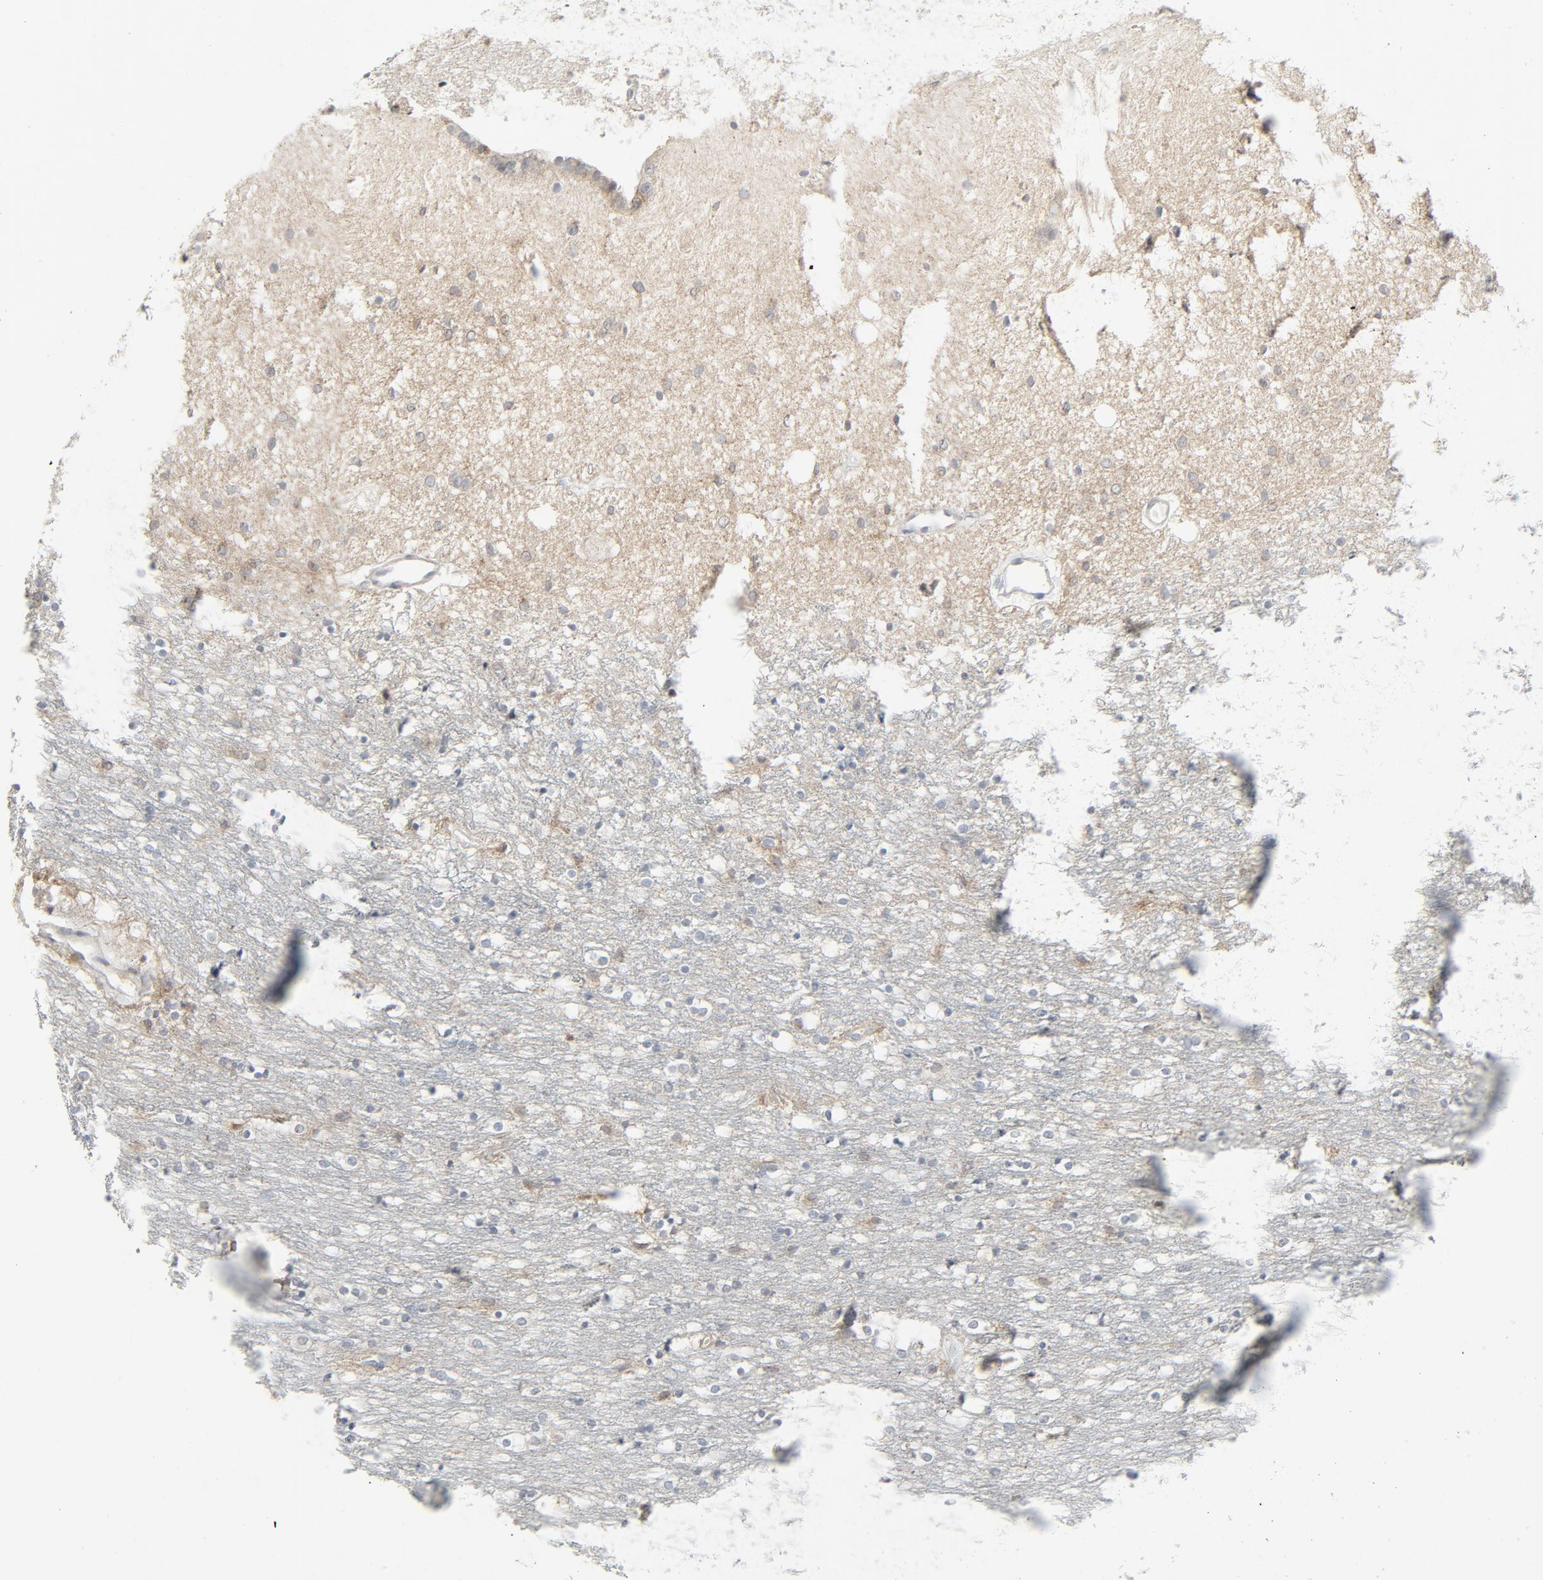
{"staining": {"intensity": "negative", "quantity": "none", "location": "none"}, "tissue": "caudate", "cell_type": "Glial cells", "image_type": "normal", "snomed": [{"axis": "morphology", "description": "Normal tissue, NOS"}, {"axis": "topography", "description": "Lateral ventricle wall"}], "caption": "Immunohistochemistry (IHC) image of unremarkable caudate: caudate stained with DAB displays no significant protein positivity in glial cells.", "gene": "FGFR3", "patient": {"sex": "female", "age": 54}}